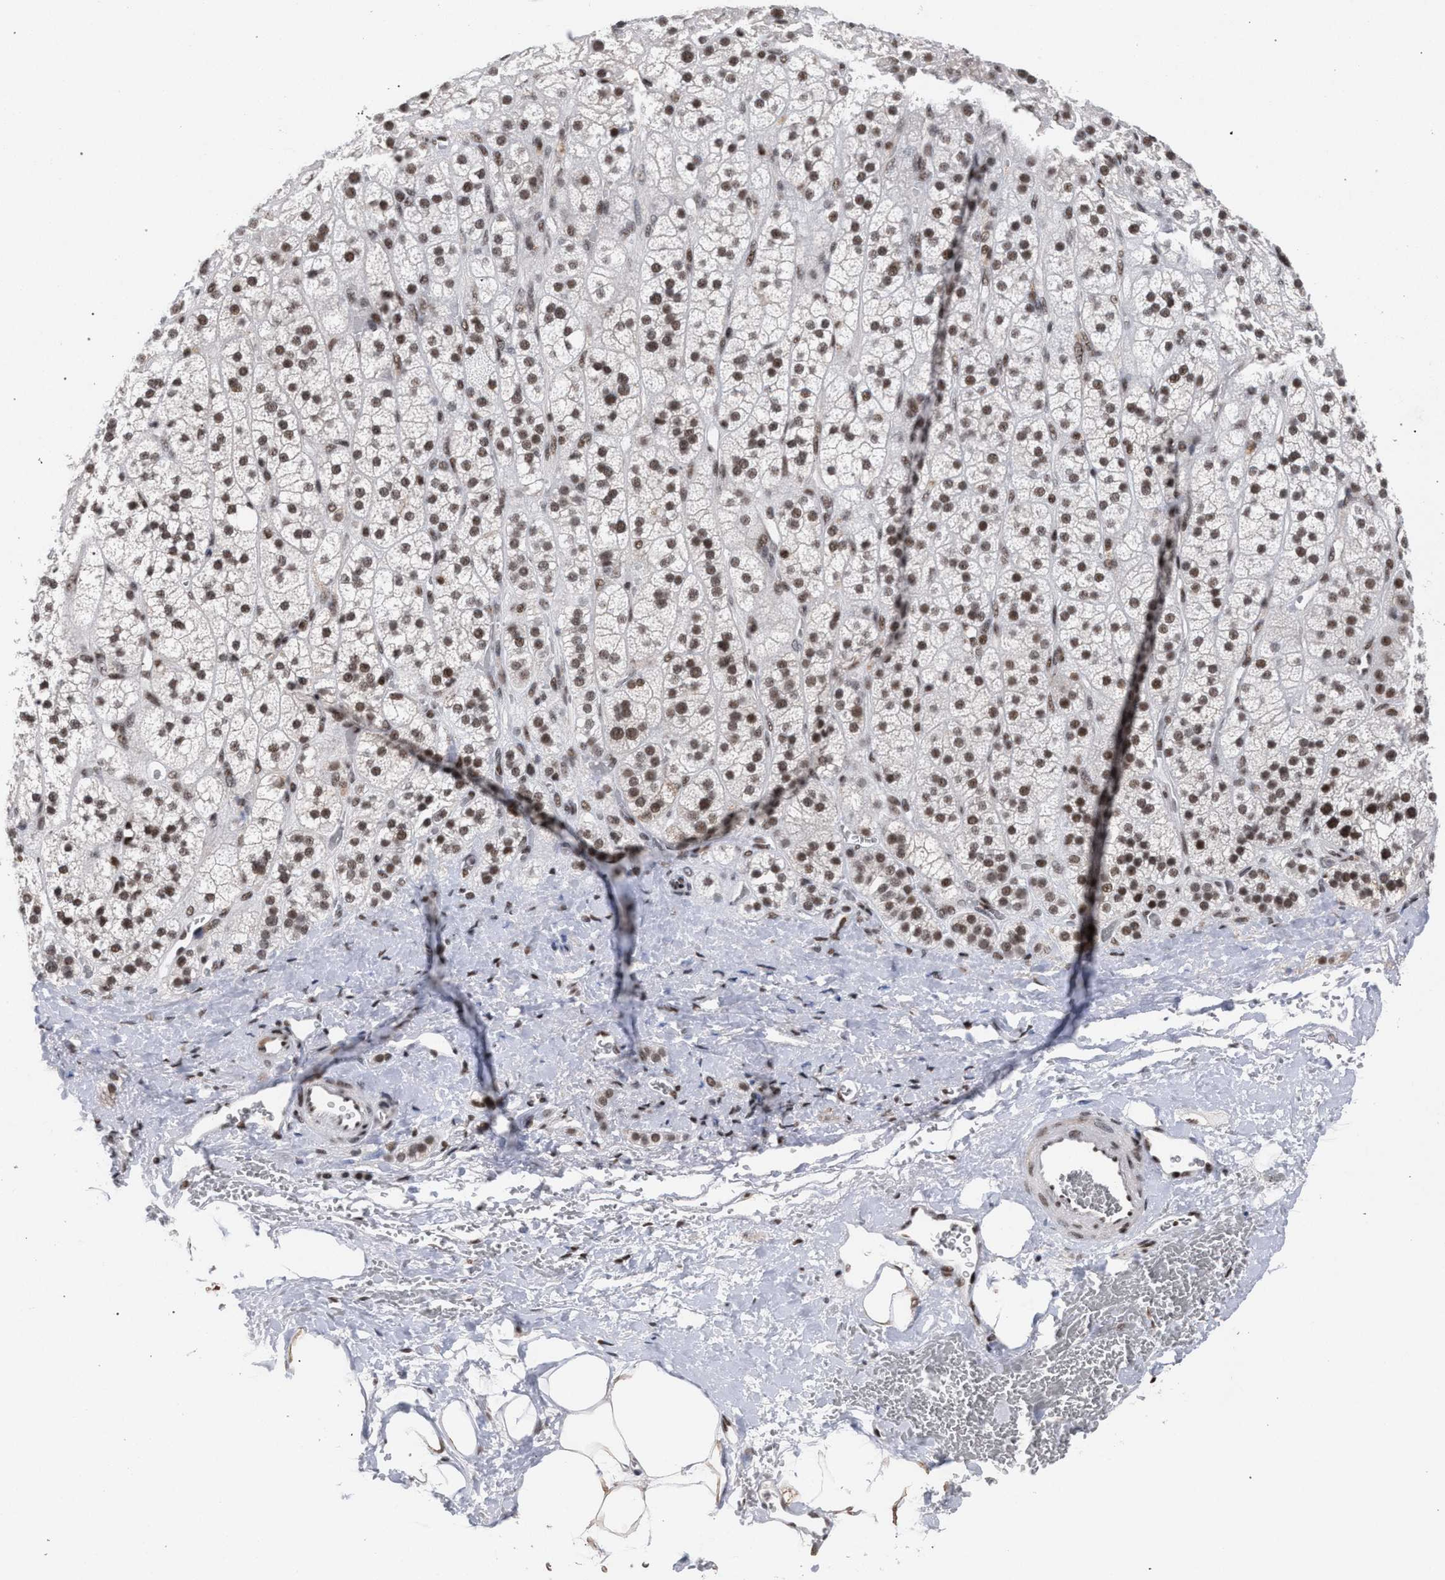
{"staining": {"intensity": "moderate", "quantity": ">75%", "location": "nuclear"}, "tissue": "adrenal gland", "cell_type": "Glandular cells", "image_type": "normal", "snomed": [{"axis": "morphology", "description": "Normal tissue, NOS"}, {"axis": "topography", "description": "Adrenal gland"}], "caption": "There is medium levels of moderate nuclear staining in glandular cells of normal adrenal gland, as demonstrated by immunohistochemical staining (brown color).", "gene": "SCAF4", "patient": {"sex": "male", "age": 56}}